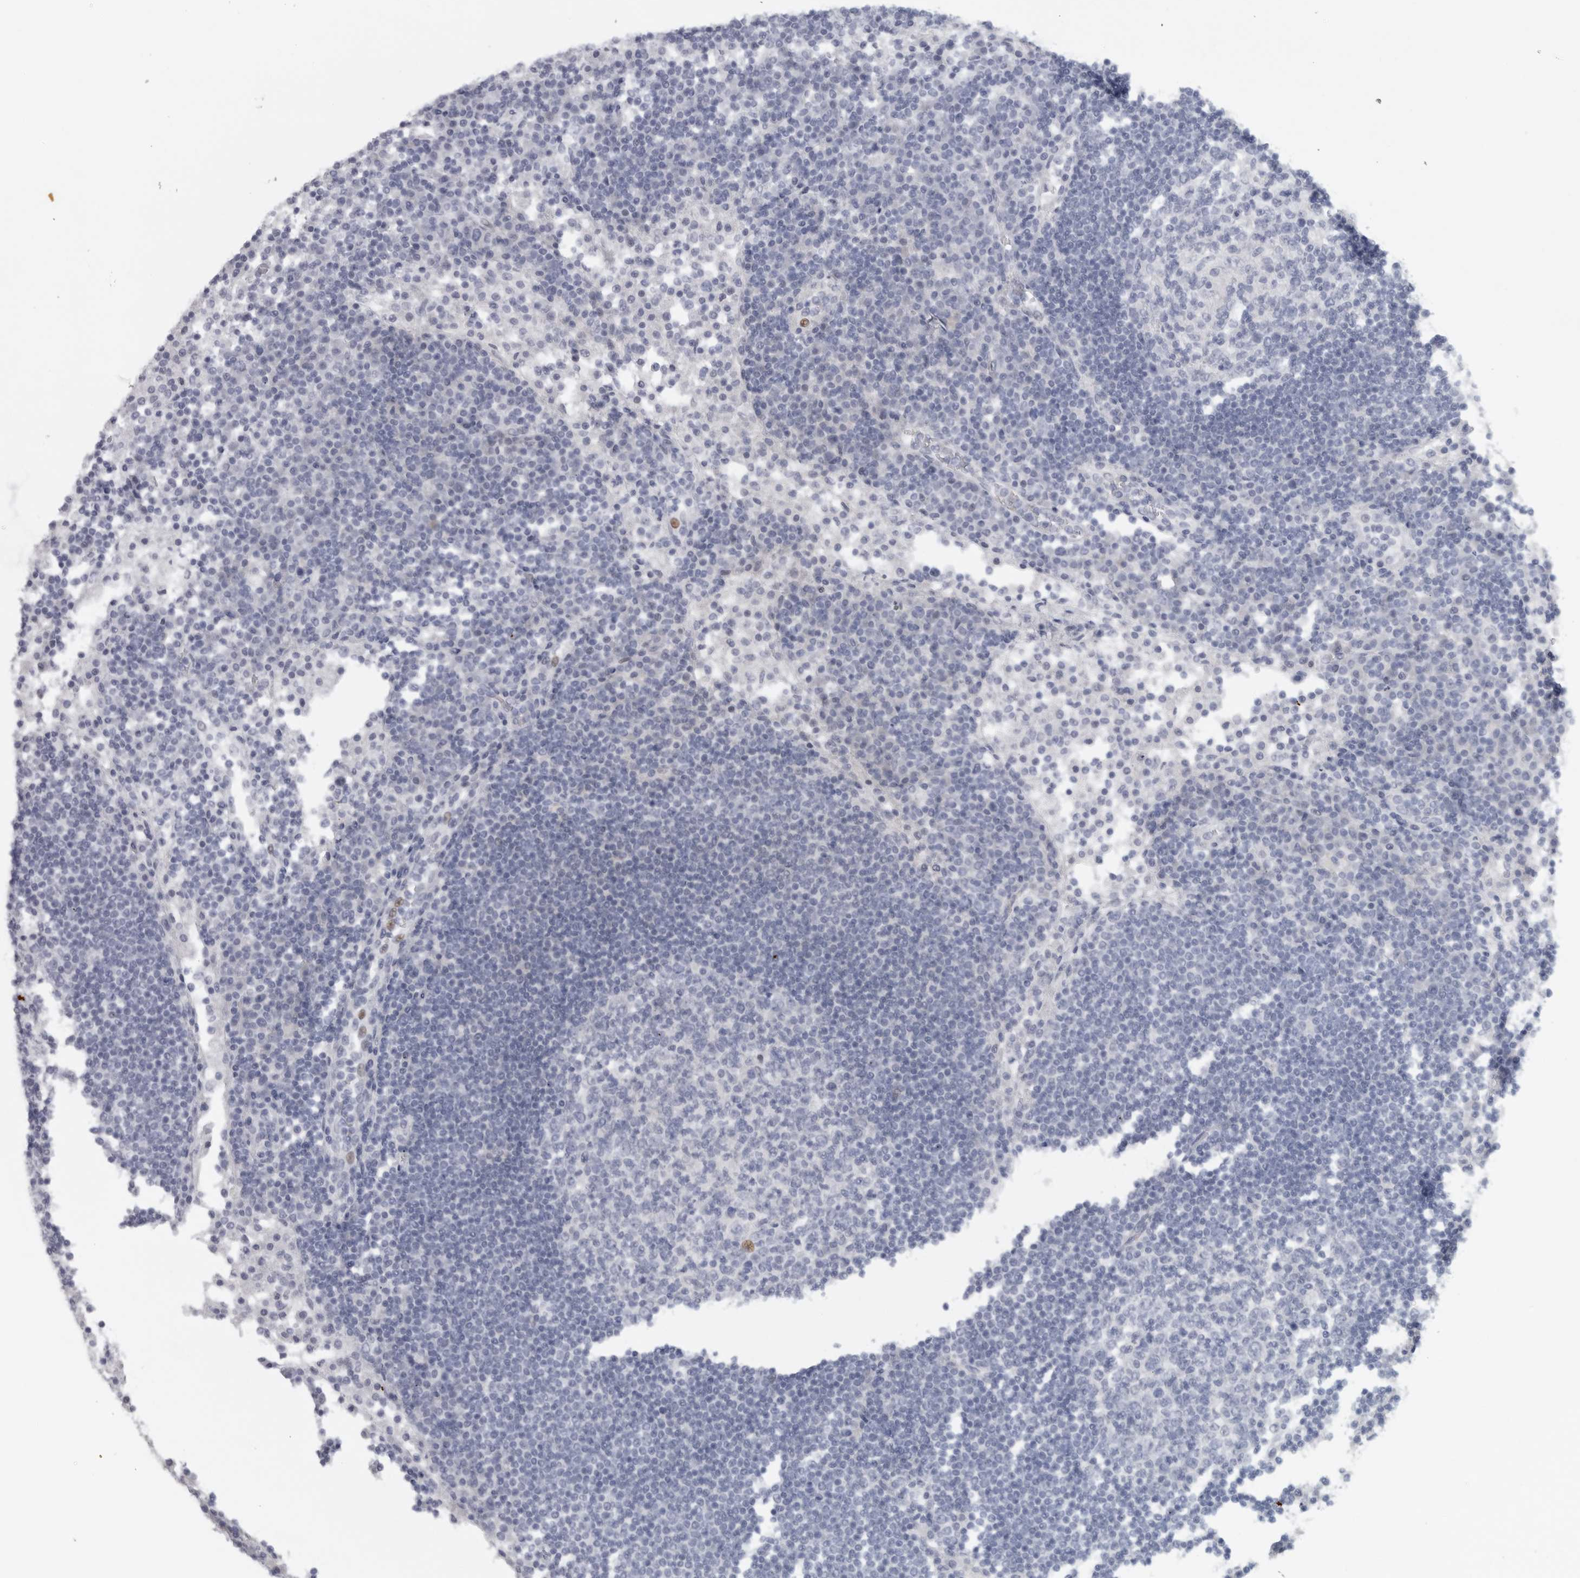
{"staining": {"intensity": "negative", "quantity": "none", "location": "none"}, "tissue": "lymph node", "cell_type": "Germinal center cells", "image_type": "normal", "snomed": [{"axis": "morphology", "description": "Normal tissue, NOS"}, {"axis": "topography", "description": "Lymph node"}], "caption": "The micrograph demonstrates no significant positivity in germinal center cells of lymph node. Brightfield microscopy of IHC stained with DAB (3,3'-diaminobenzidine) (brown) and hematoxylin (blue), captured at high magnification.", "gene": "TNR", "patient": {"sex": "female", "age": 53}}